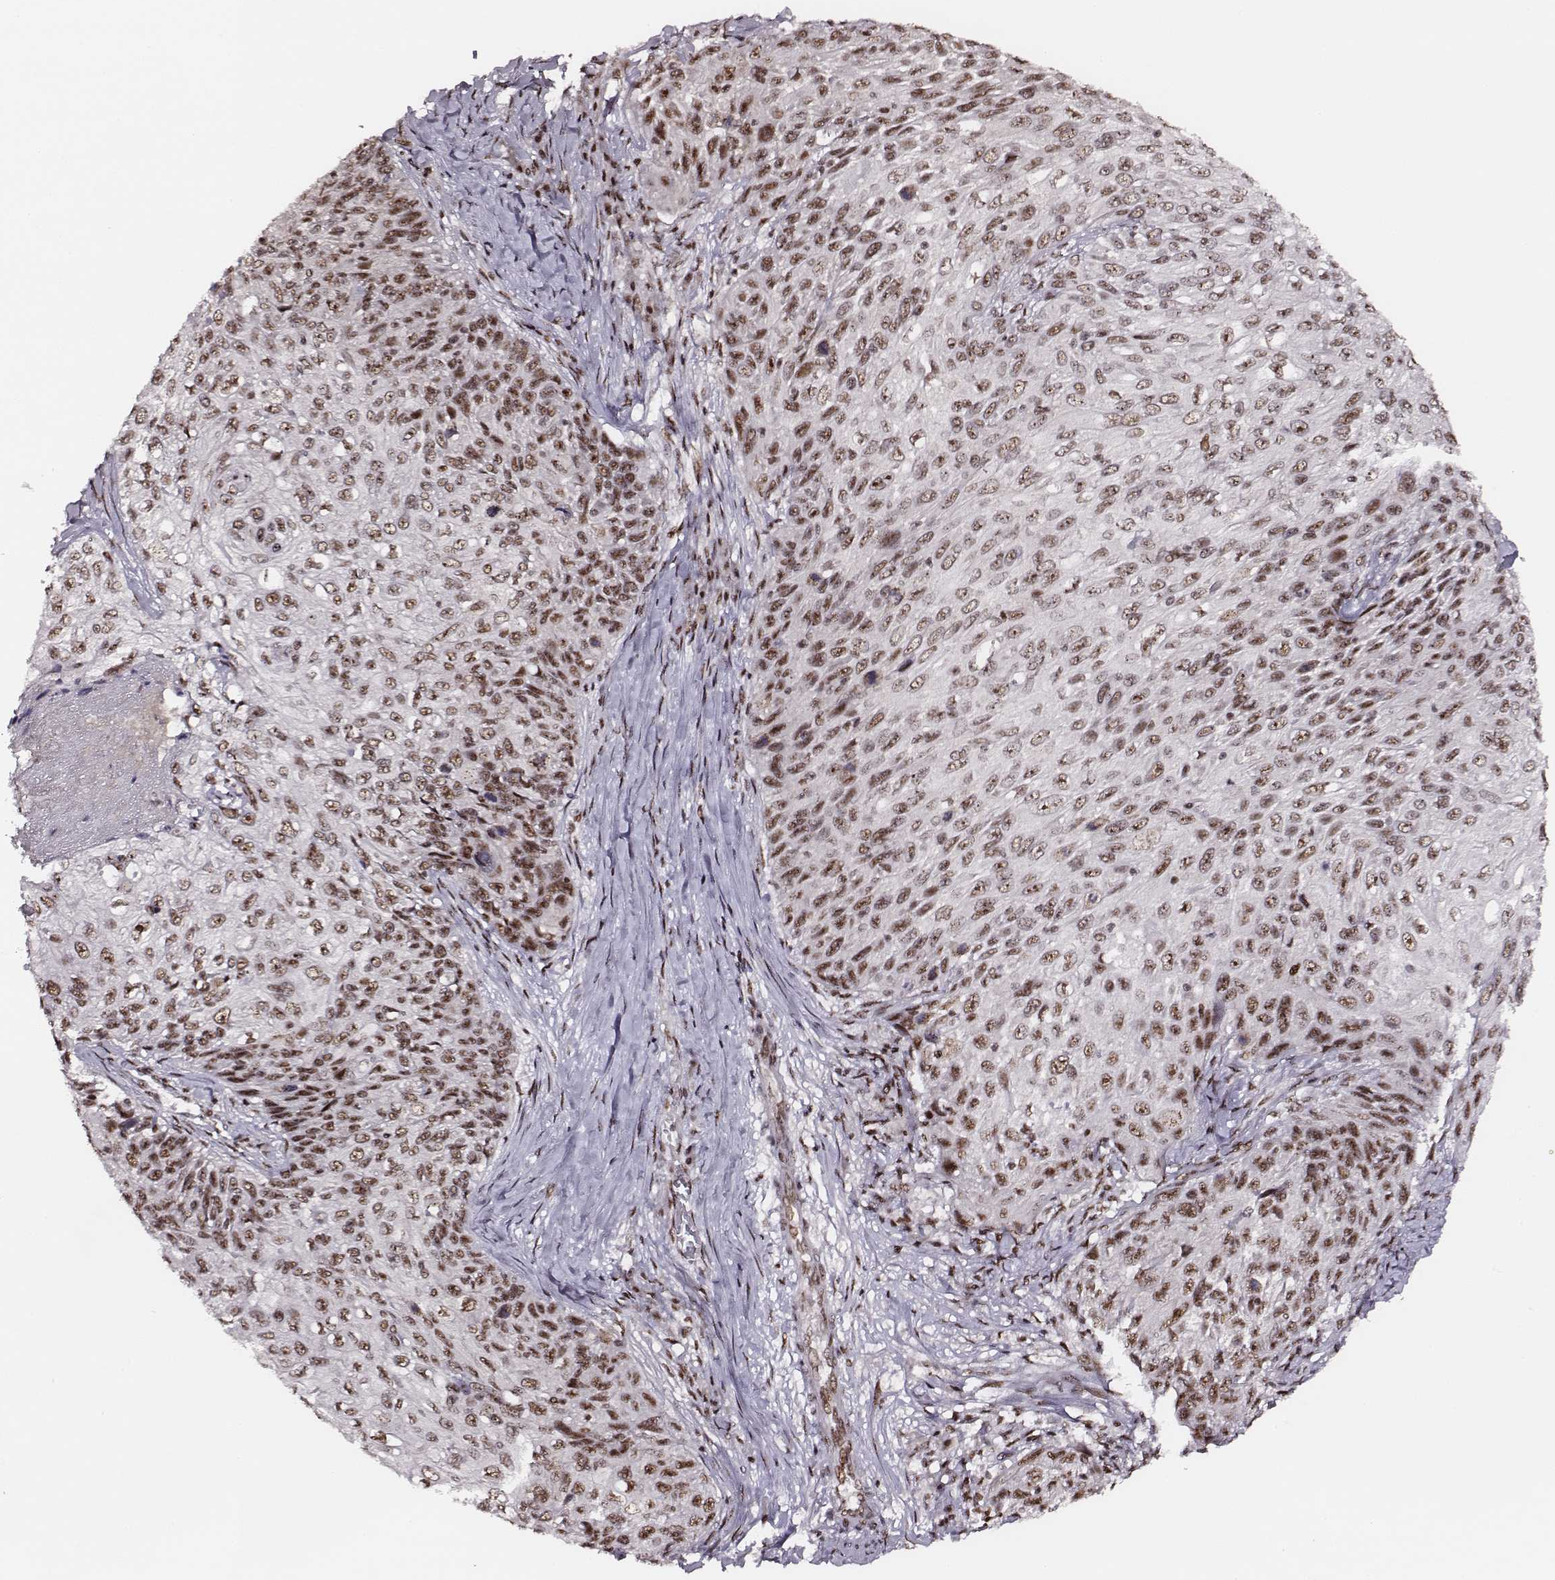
{"staining": {"intensity": "moderate", "quantity": ">75%", "location": "nuclear"}, "tissue": "skin cancer", "cell_type": "Tumor cells", "image_type": "cancer", "snomed": [{"axis": "morphology", "description": "Squamous cell carcinoma, NOS"}, {"axis": "topography", "description": "Skin"}], "caption": "Protein staining reveals moderate nuclear expression in about >75% of tumor cells in skin squamous cell carcinoma.", "gene": "PPARA", "patient": {"sex": "male", "age": 92}}